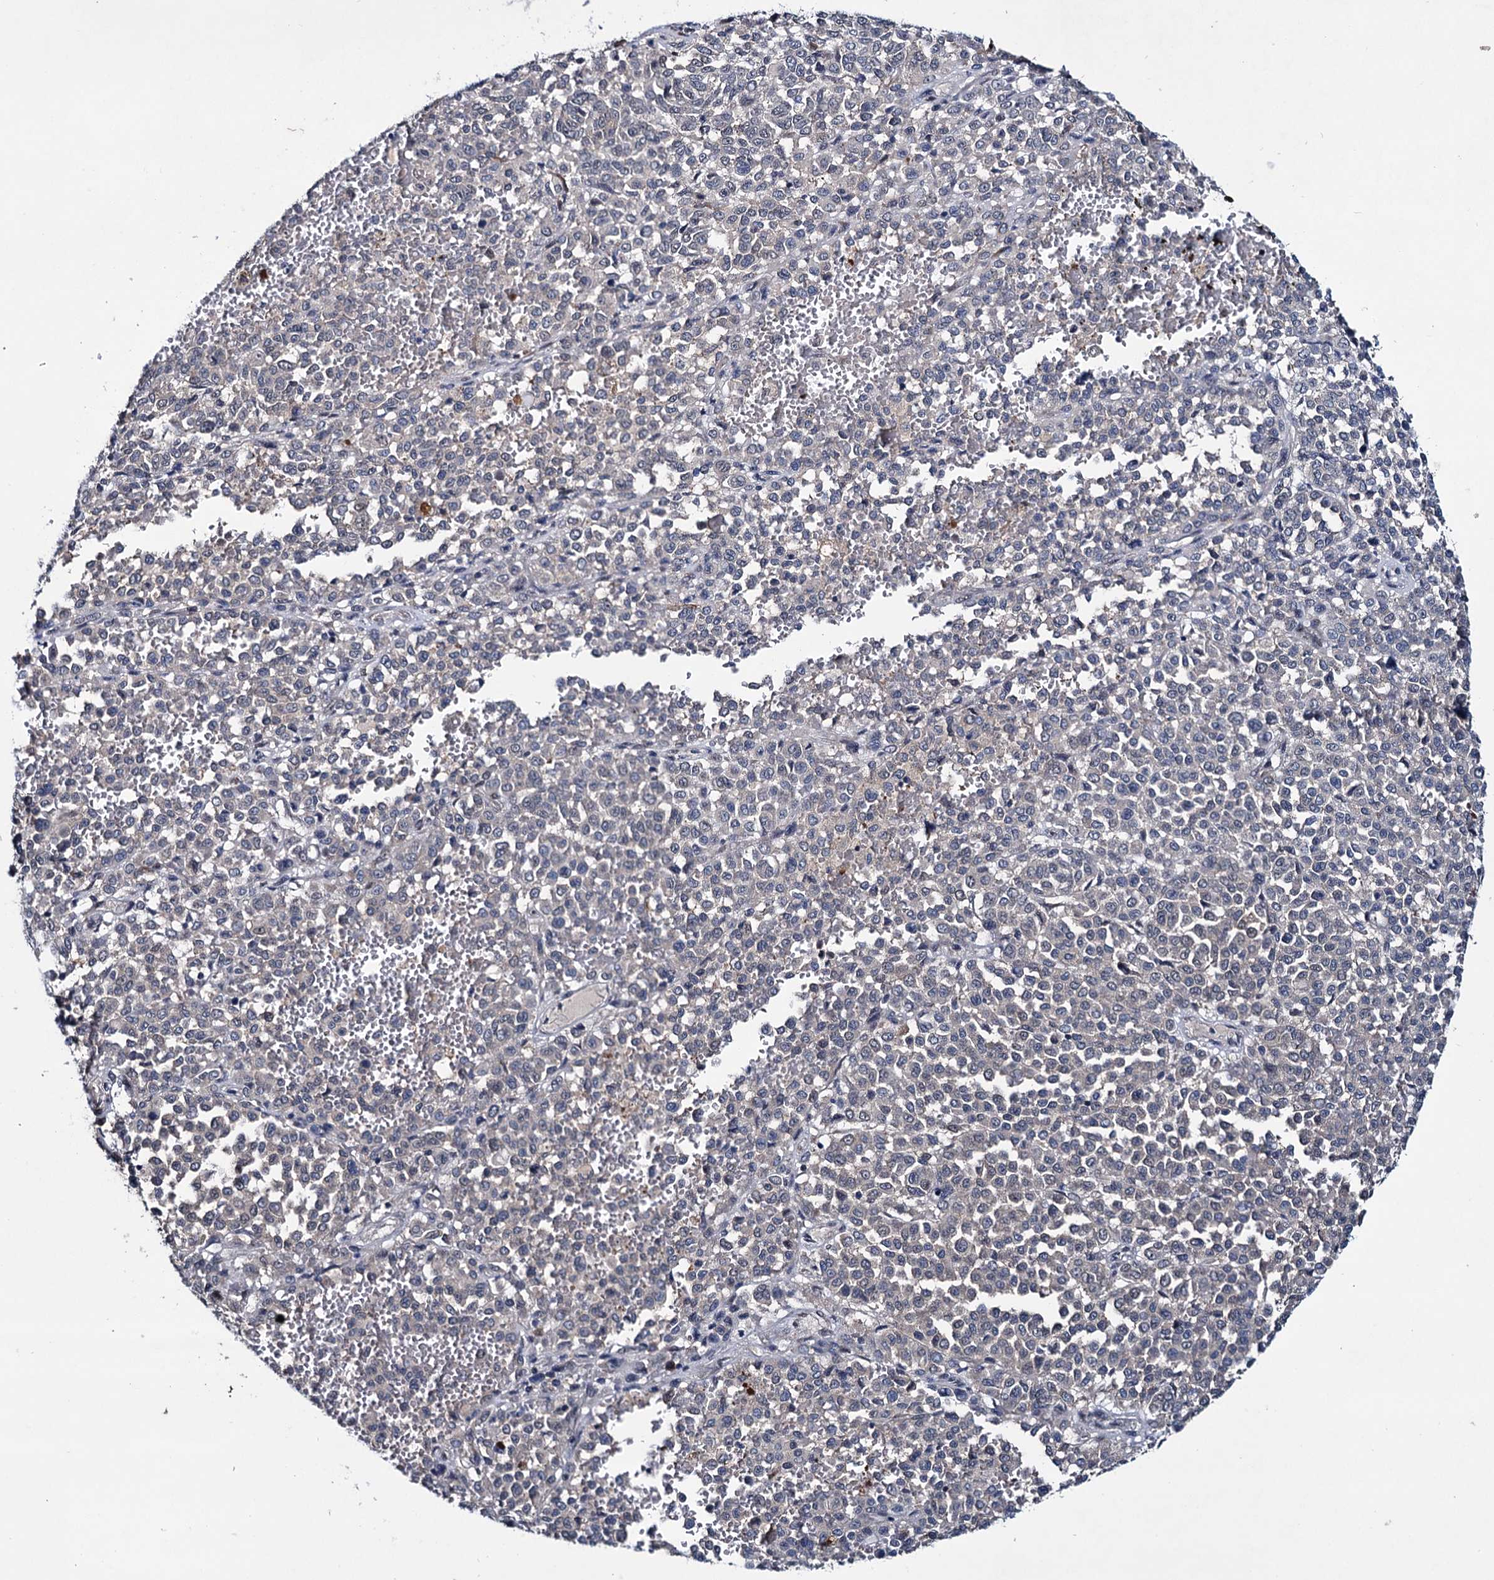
{"staining": {"intensity": "negative", "quantity": "none", "location": "none"}, "tissue": "melanoma", "cell_type": "Tumor cells", "image_type": "cancer", "snomed": [{"axis": "morphology", "description": "Malignant melanoma, Metastatic site"}, {"axis": "topography", "description": "Pancreas"}], "caption": "IHC image of neoplastic tissue: melanoma stained with DAB (3,3'-diaminobenzidine) displays no significant protein staining in tumor cells.", "gene": "EYA4", "patient": {"sex": "female", "age": 30}}